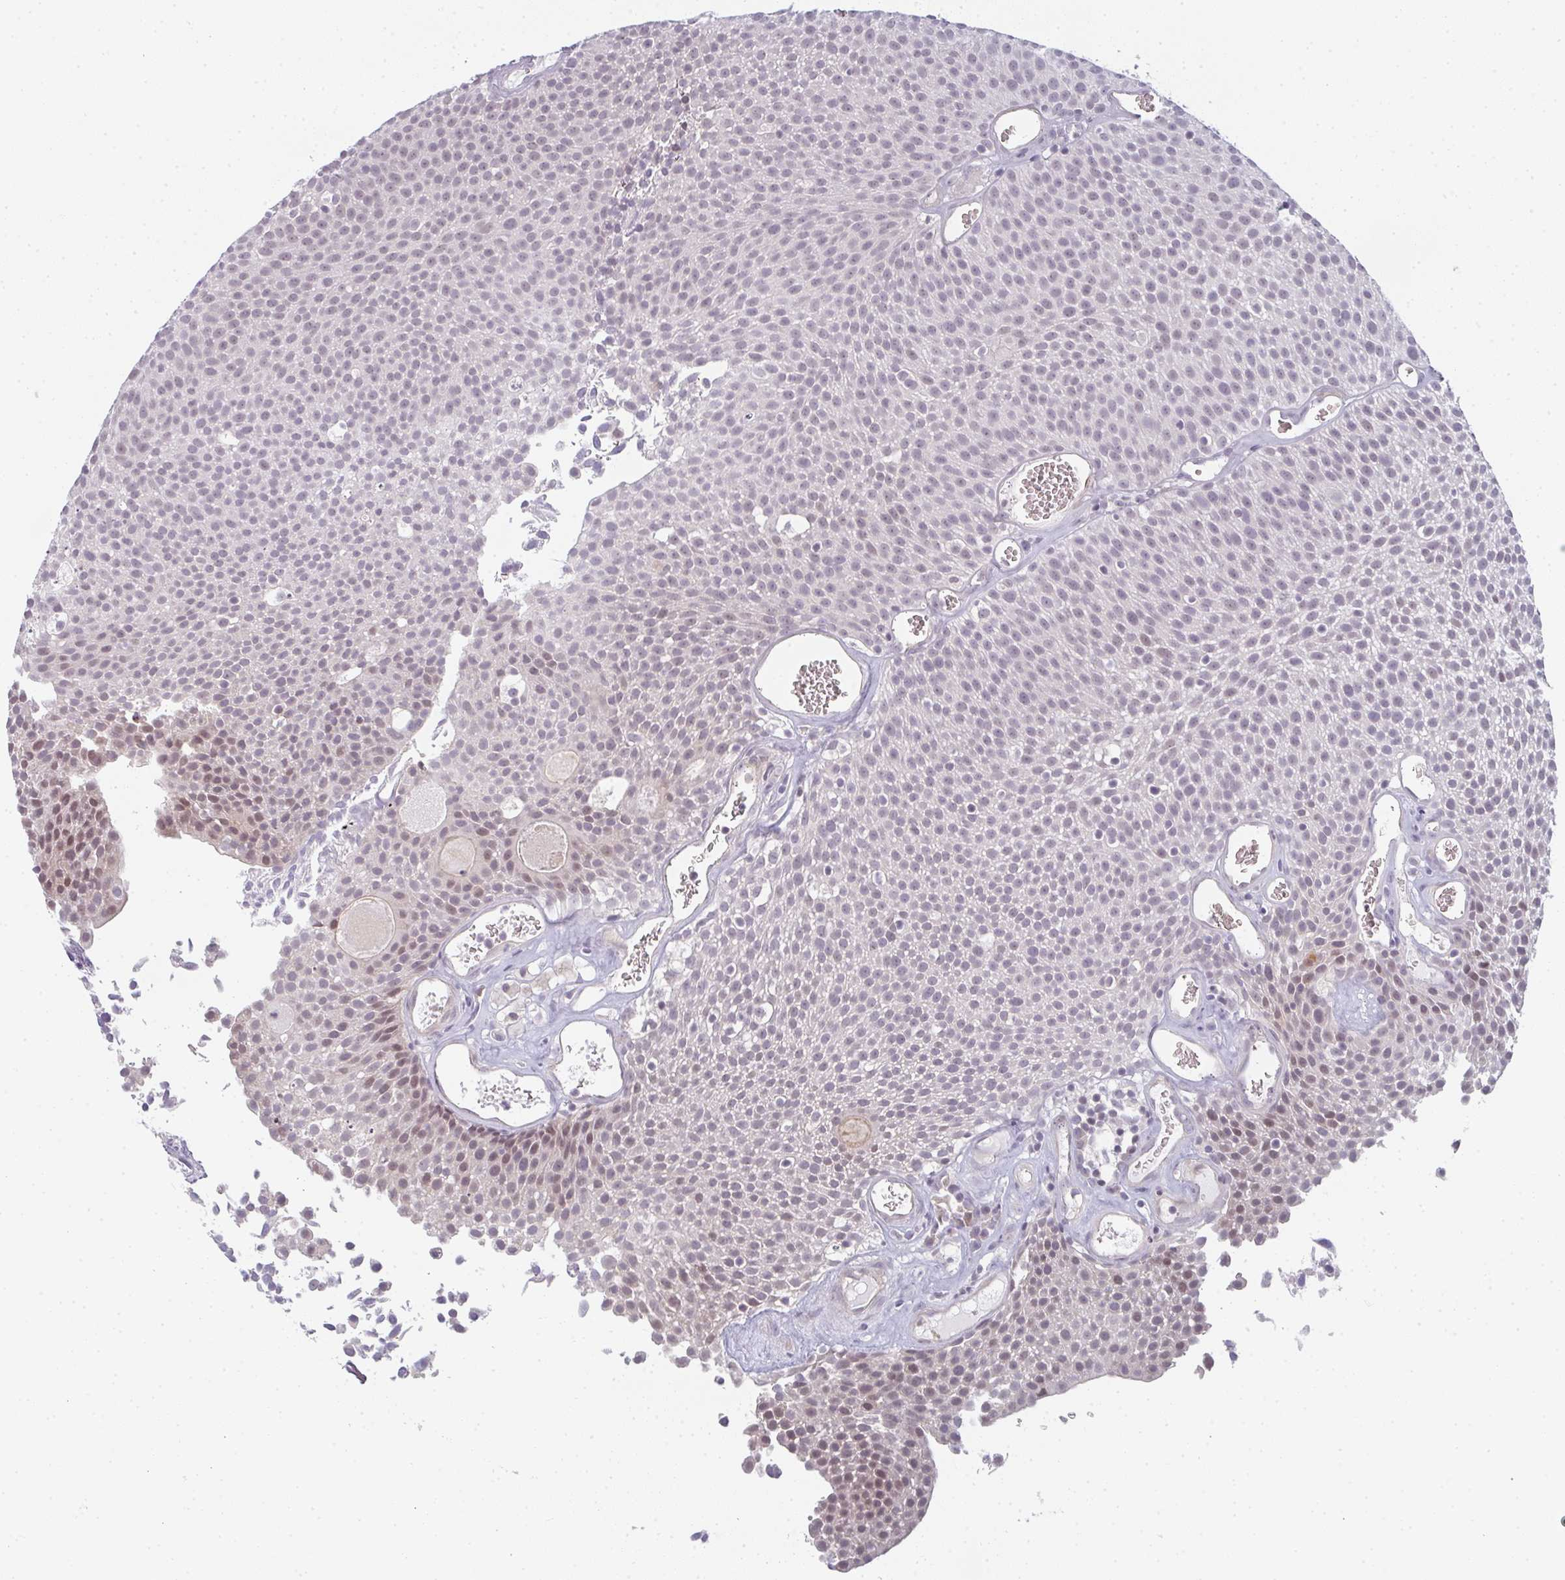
{"staining": {"intensity": "moderate", "quantity": "<25%", "location": "nuclear"}, "tissue": "urothelial cancer", "cell_type": "Tumor cells", "image_type": "cancer", "snomed": [{"axis": "morphology", "description": "Urothelial carcinoma, Low grade"}, {"axis": "topography", "description": "Urinary bladder"}], "caption": "Immunohistochemical staining of human low-grade urothelial carcinoma exhibits low levels of moderate nuclear expression in approximately <25% of tumor cells.", "gene": "RBBP6", "patient": {"sex": "female", "age": 79}}